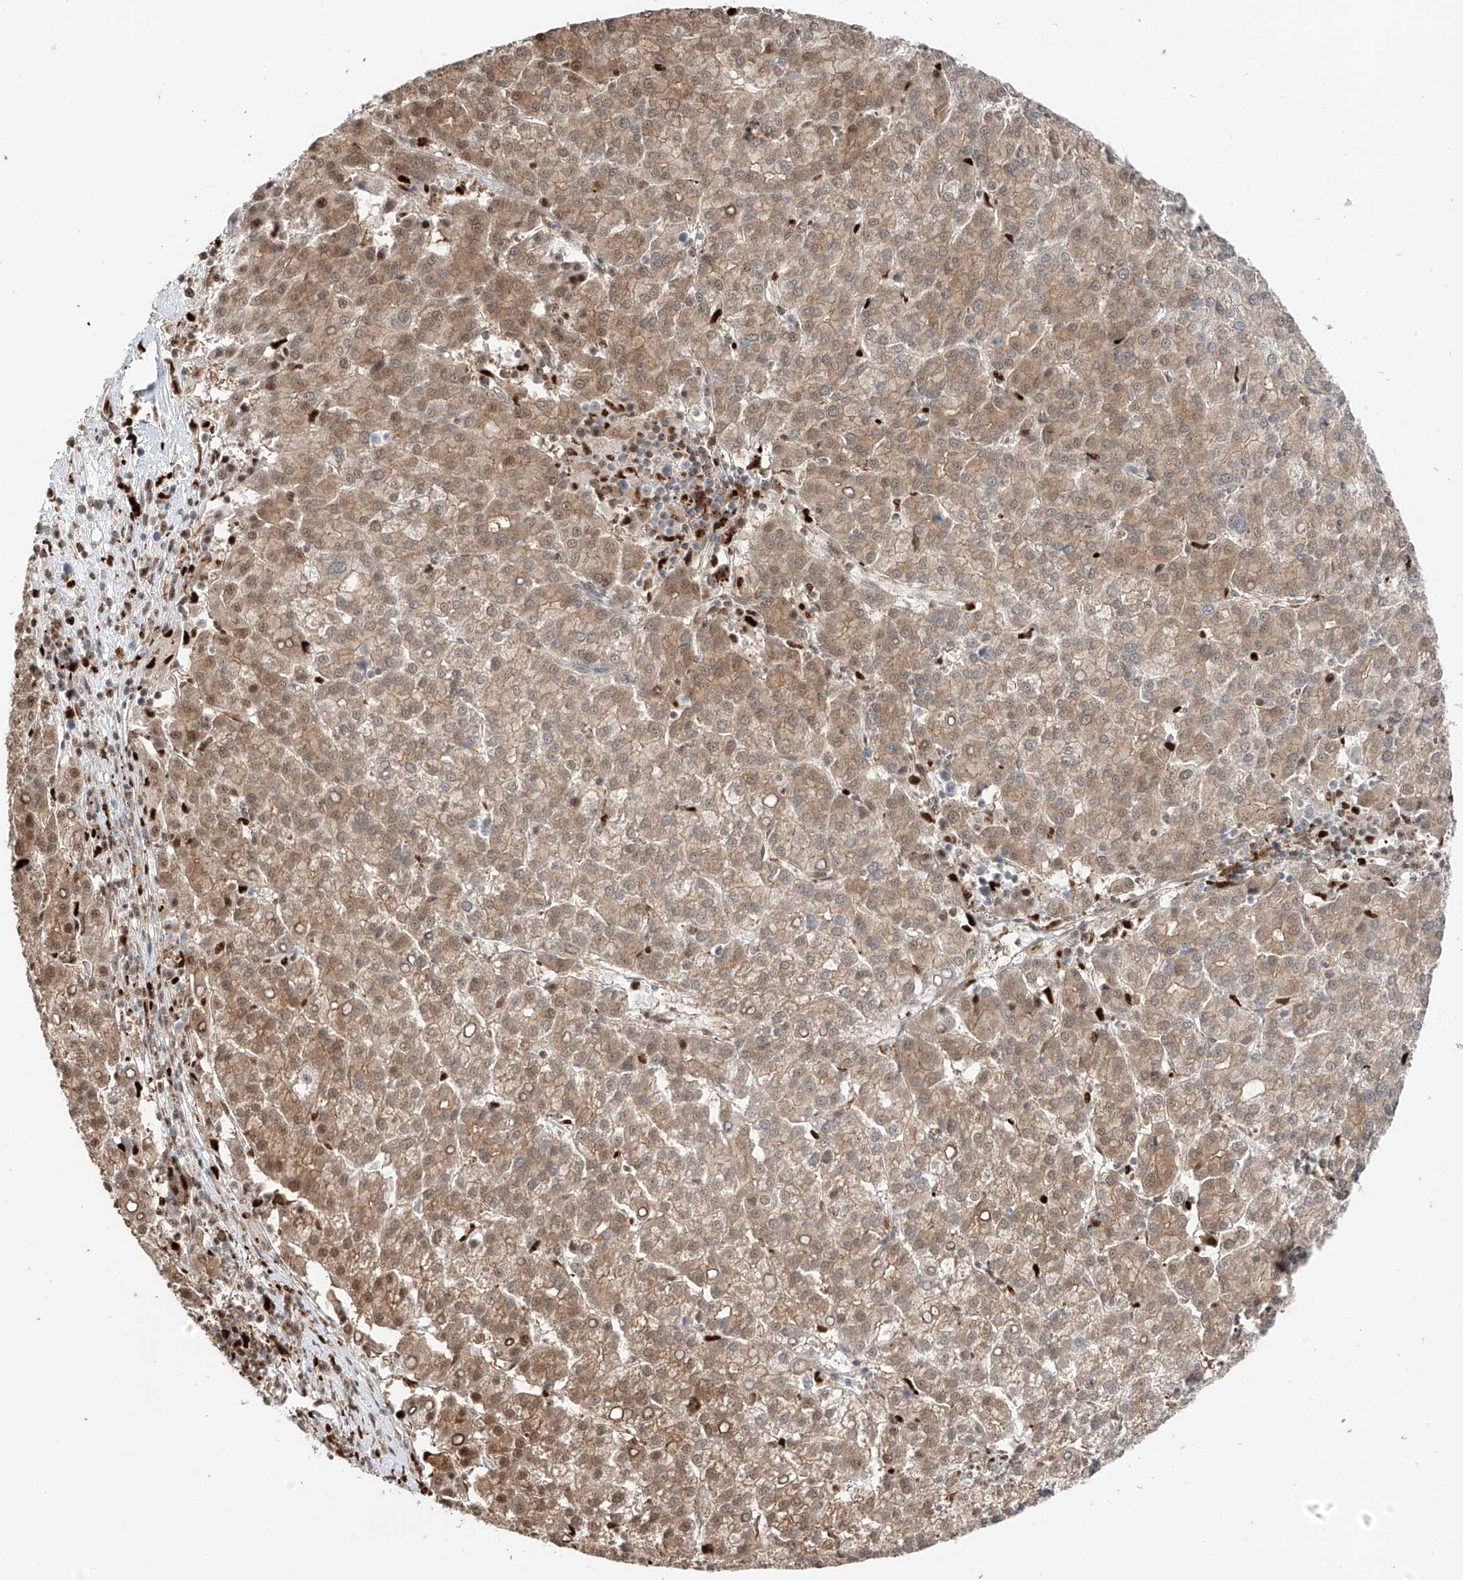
{"staining": {"intensity": "moderate", "quantity": ">75%", "location": "cytoplasmic/membranous,nuclear"}, "tissue": "liver cancer", "cell_type": "Tumor cells", "image_type": "cancer", "snomed": [{"axis": "morphology", "description": "Carcinoma, Hepatocellular, NOS"}, {"axis": "topography", "description": "Liver"}], "caption": "Protein staining demonstrates moderate cytoplasmic/membranous and nuclear staining in about >75% of tumor cells in liver hepatocellular carcinoma.", "gene": "DZIP1L", "patient": {"sex": "female", "age": 58}}